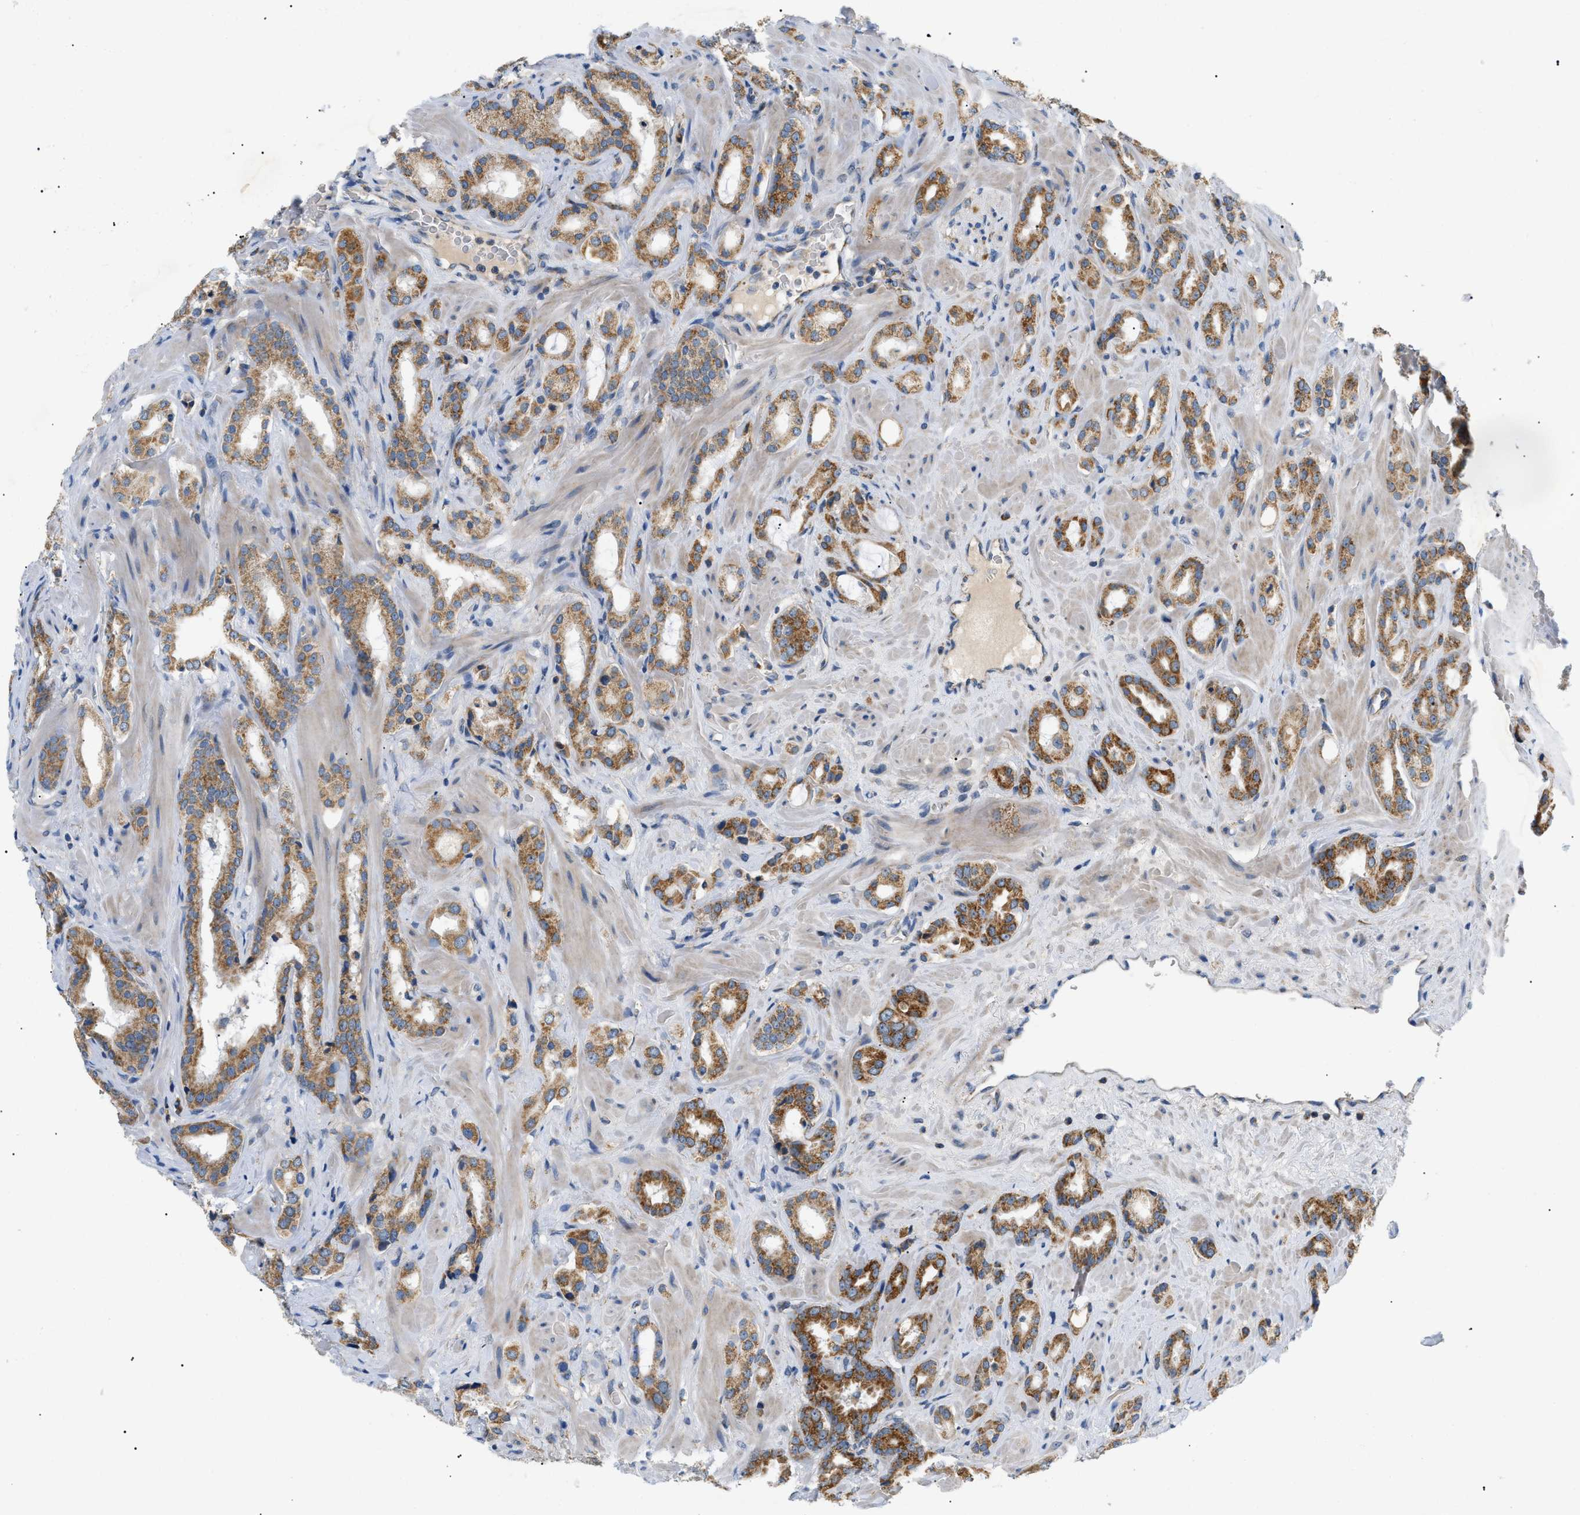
{"staining": {"intensity": "moderate", "quantity": ">75%", "location": "cytoplasmic/membranous"}, "tissue": "prostate cancer", "cell_type": "Tumor cells", "image_type": "cancer", "snomed": [{"axis": "morphology", "description": "Adenocarcinoma, High grade"}, {"axis": "topography", "description": "Prostate"}], "caption": "Approximately >75% of tumor cells in human prostate cancer show moderate cytoplasmic/membranous protein positivity as visualized by brown immunohistochemical staining.", "gene": "TOMM6", "patient": {"sex": "male", "age": 64}}